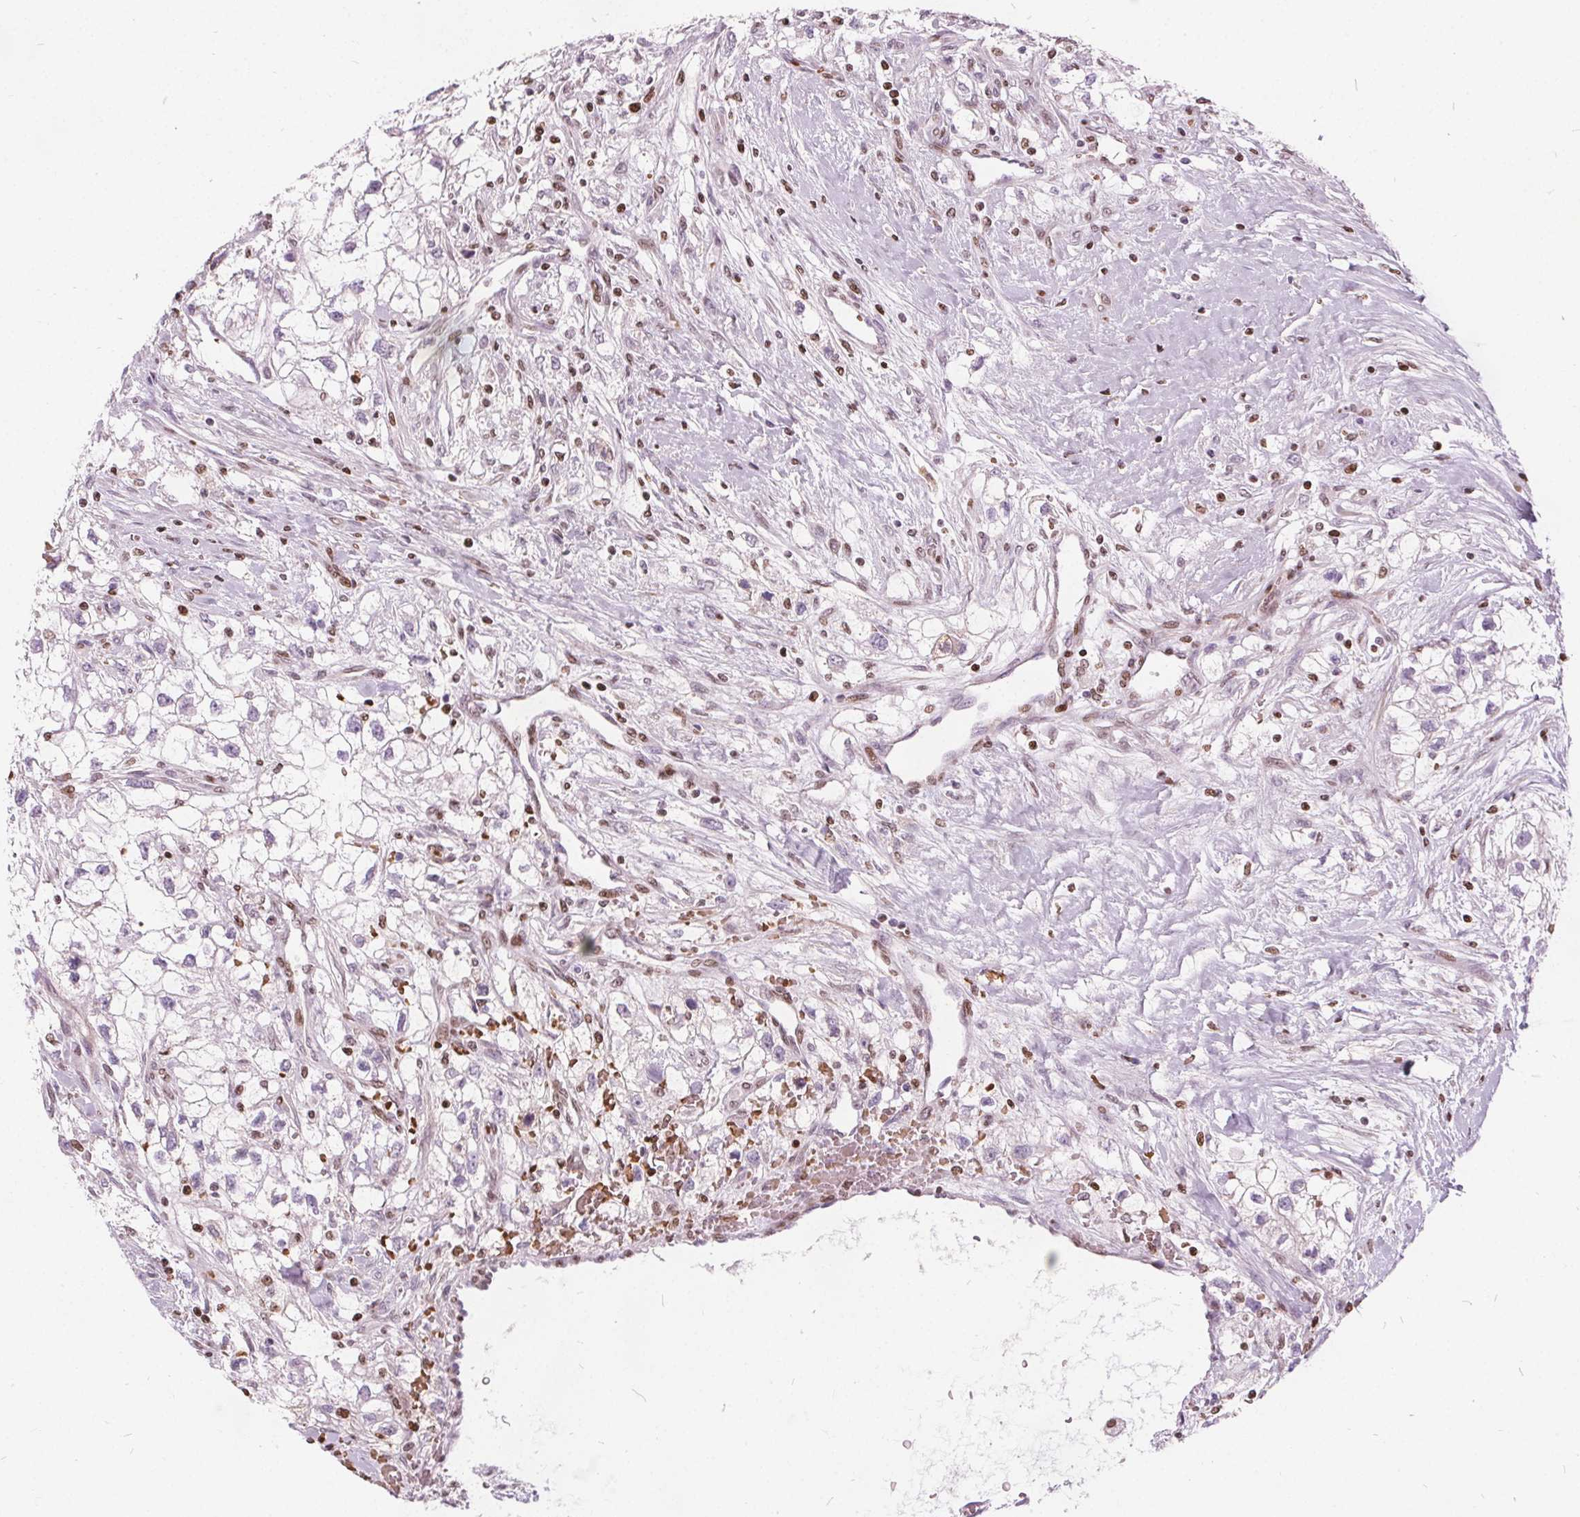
{"staining": {"intensity": "negative", "quantity": "none", "location": "none"}, "tissue": "renal cancer", "cell_type": "Tumor cells", "image_type": "cancer", "snomed": [{"axis": "morphology", "description": "Adenocarcinoma, NOS"}, {"axis": "topography", "description": "Kidney"}], "caption": "Immunohistochemistry micrograph of neoplastic tissue: human renal adenocarcinoma stained with DAB (3,3'-diaminobenzidine) reveals no significant protein positivity in tumor cells.", "gene": "ISLR2", "patient": {"sex": "male", "age": 59}}